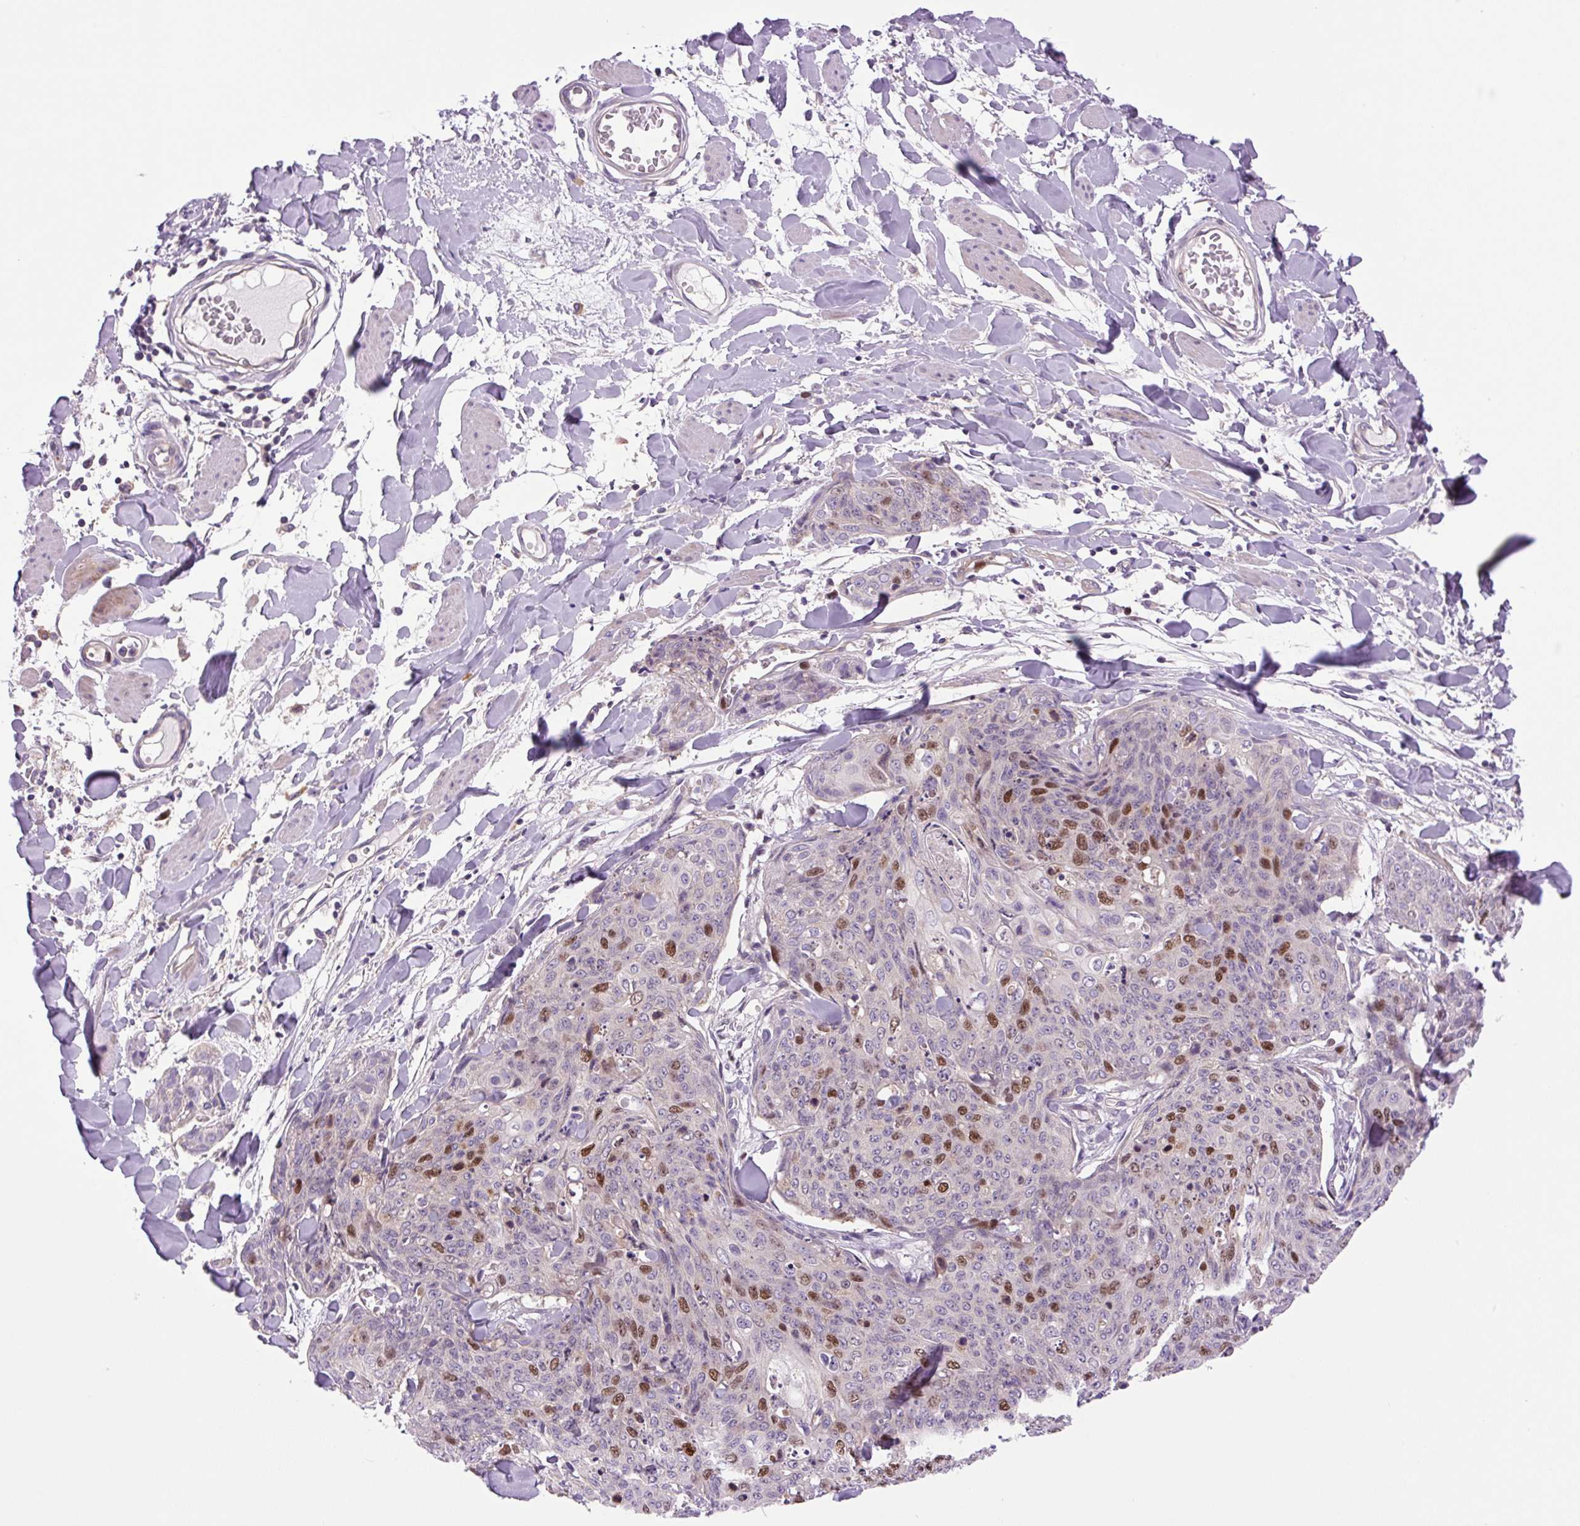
{"staining": {"intensity": "moderate", "quantity": "25%-75%", "location": "nuclear"}, "tissue": "skin cancer", "cell_type": "Tumor cells", "image_type": "cancer", "snomed": [{"axis": "morphology", "description": "Squamous cell carcinoma, NOS"}, {"axis": "topography", "description": "Skin"}, {"axis": "topography", "description": "Vulva"}], "caption": "The photomicrograph shows staining of squamous cell carcinoma (skin), revealing moderate nuclear protein staining (brown color) within tumor cells.", "gene": "KIFC1", "patient": {"sex": "female", "age": 85}}